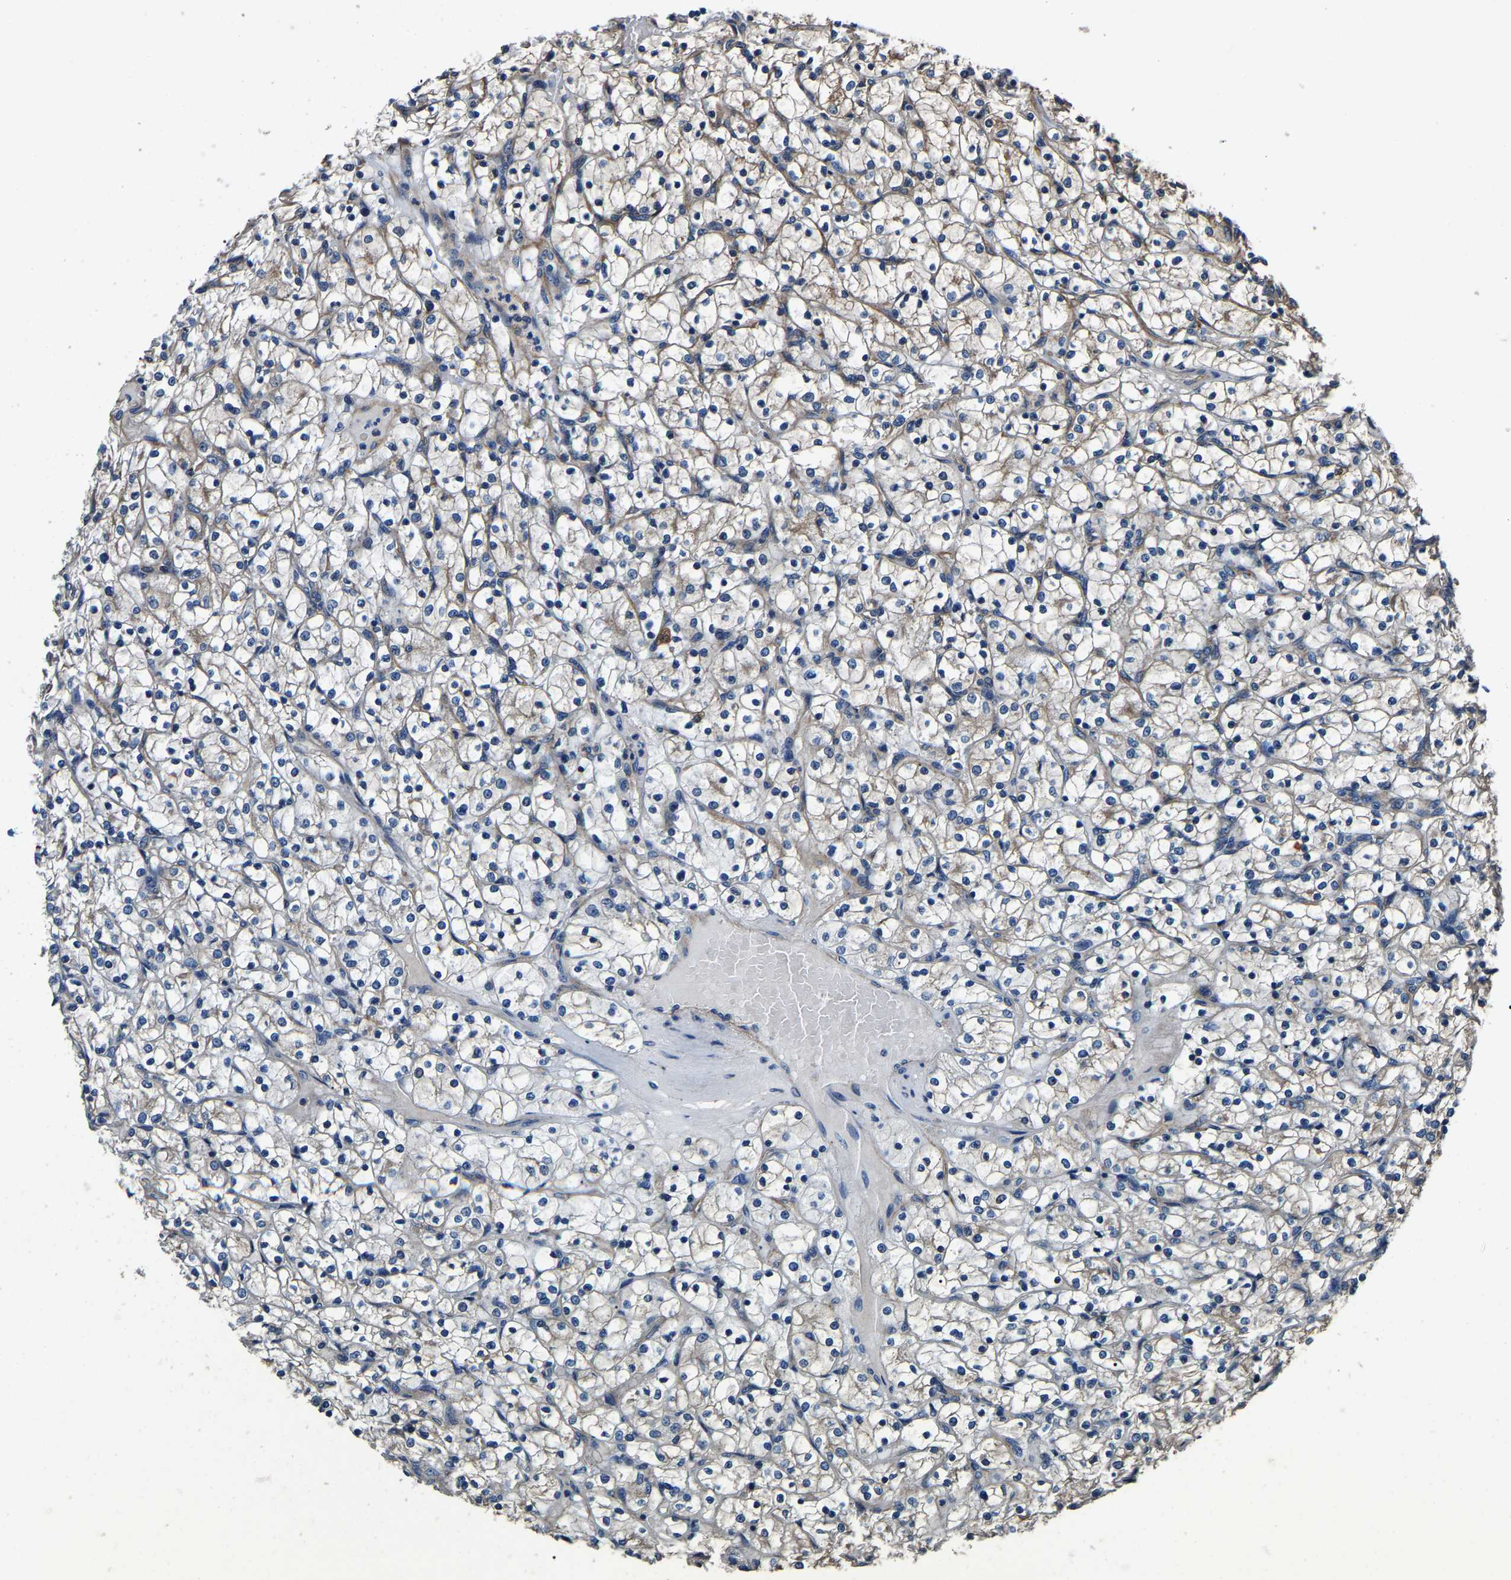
{"staining": {"intensity": "weak", "quantity": ">75%", "location": "cytoplasmic/membranous"}, "tissue": "renal cancer", "cell_type": "Tumor cells", "image_type": "cancer", "snomed": [{"axis": "morphology", "description": "Adenocarcinoma, NOS"}, {"axis": "topography", "description": "Kidney"}], "caption": "Renal cancer (adenocarcinoma) was stained to show a protein in brown. There is low levels of weak cytoplasmic/membranous expression in about >75% of tumor cells.", "gene": "SH3GLB1", "patient": {"sex": "female", "age": 69}}